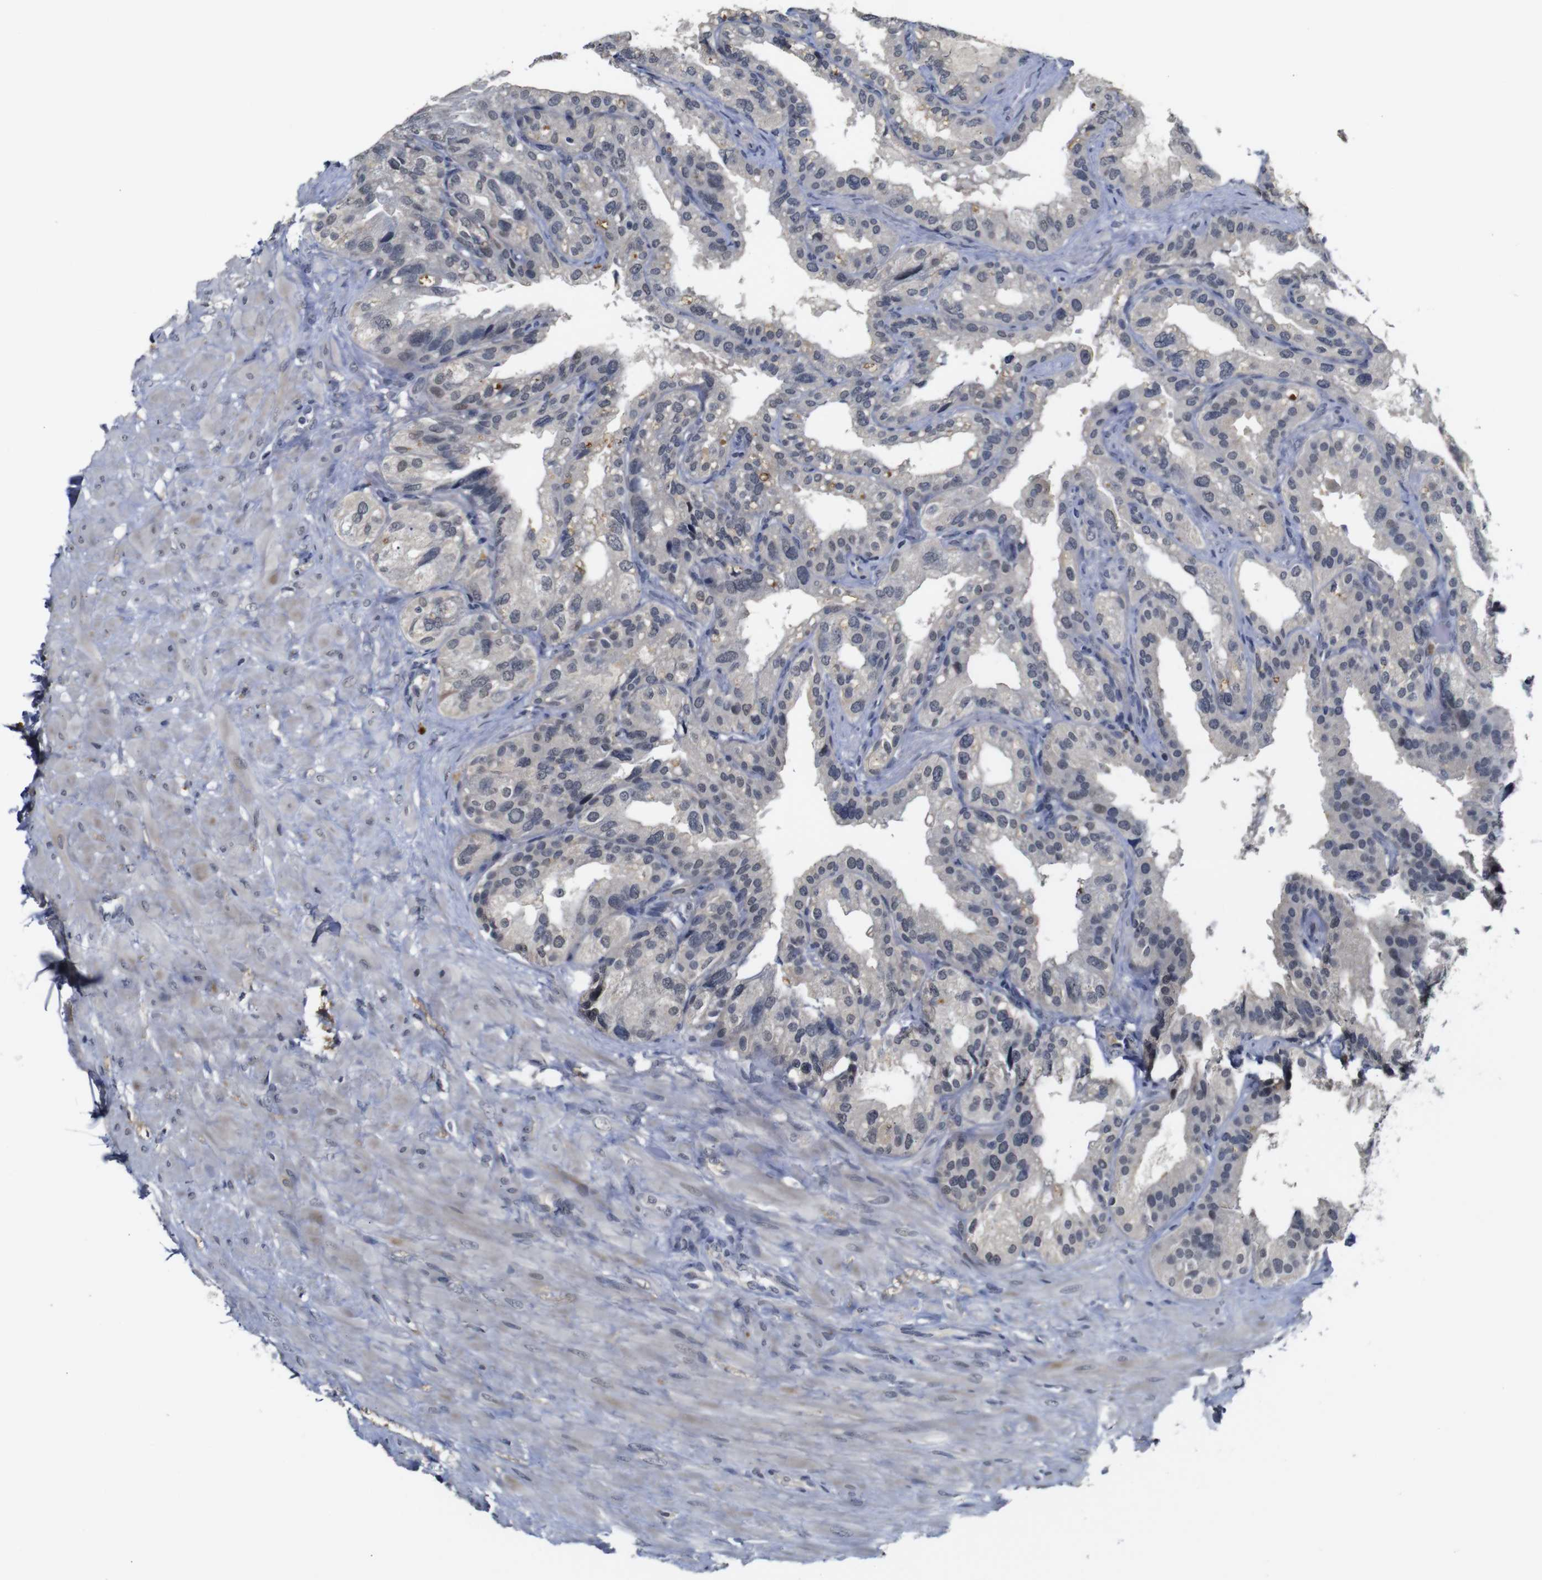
{"staining": {"intensity": "negative", "quantity": "none", "location": "none"}, "tissue": "seminal vesicle", "cell_type": "Glandular cells", "image_type": "normal", "snomed": [{"axis": "morphology", "description": "Normal tissue, NOS"}, {"axis": "topography", "description": "Seminal veicle"}], "caption": "A high-resolution micrograph shows immunohistochemistry staining of unremarkable seminal vesicle, which shows no significant expression in glandular cells.", "gene": "NTRK3", "patient": {"sex": "male", "age": 68}}